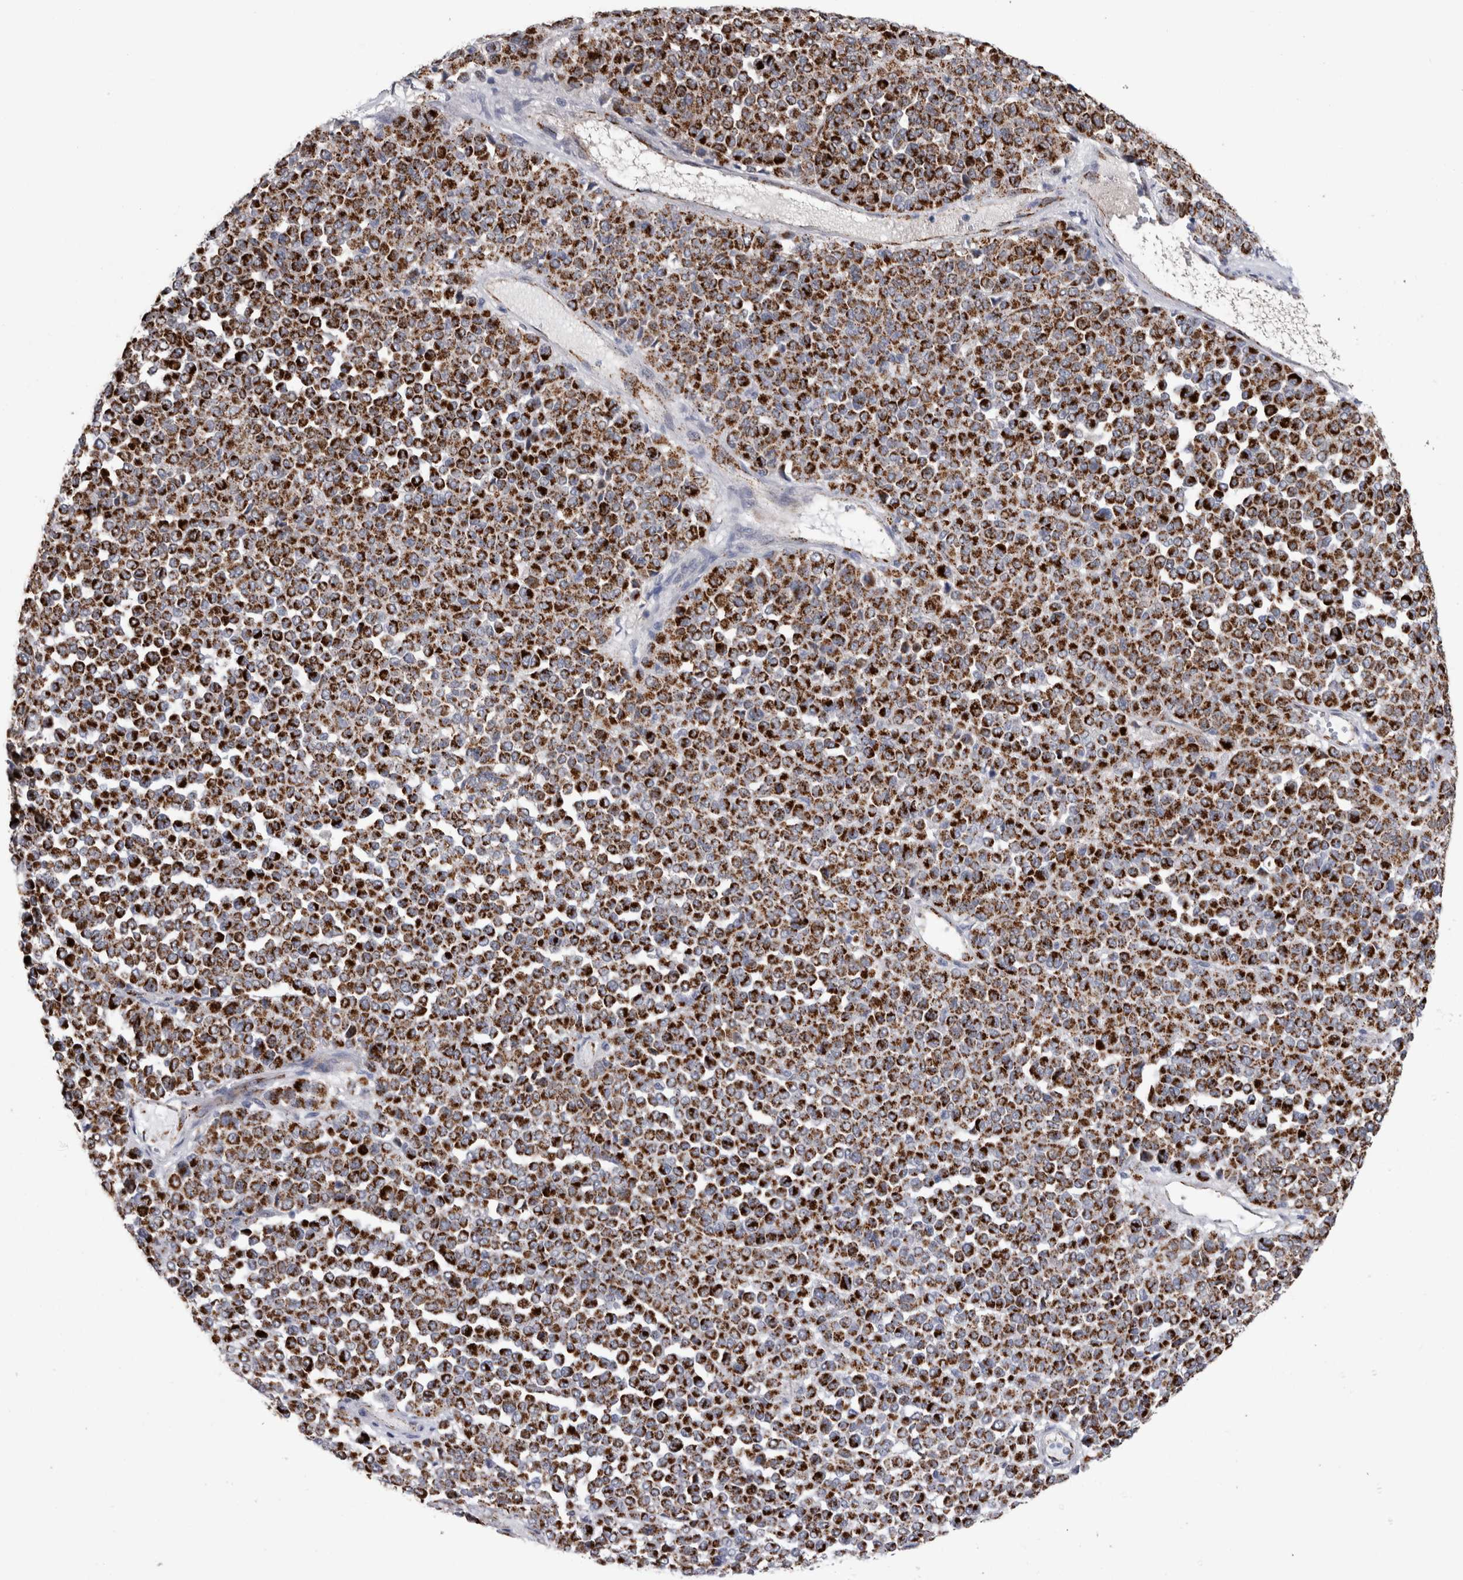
{"staining": {"intensity": "strong", "quantity": ">75%", "location": "cytoplasmic/membranous"}, "tissue": "melanoma", "cell_type": "Tumor cells", "image_type": "cancer", "snomed": [{"axis": "morphology", "description": "Malignant melanoma, Metastatic site"}, {"axis": "topography", "description": "Pancreas"}], "caption": "Immunohistochemistry (IHC) (DAB (3,3'-diaminobenzidine)) staining of malignant melanoma (metastatic site) displays strong cytoplasmic/membranous protein positivity in about >75% of tumor cells.", "gene": "ACOT7", "patient": {"sex": "female", "age": 30}}